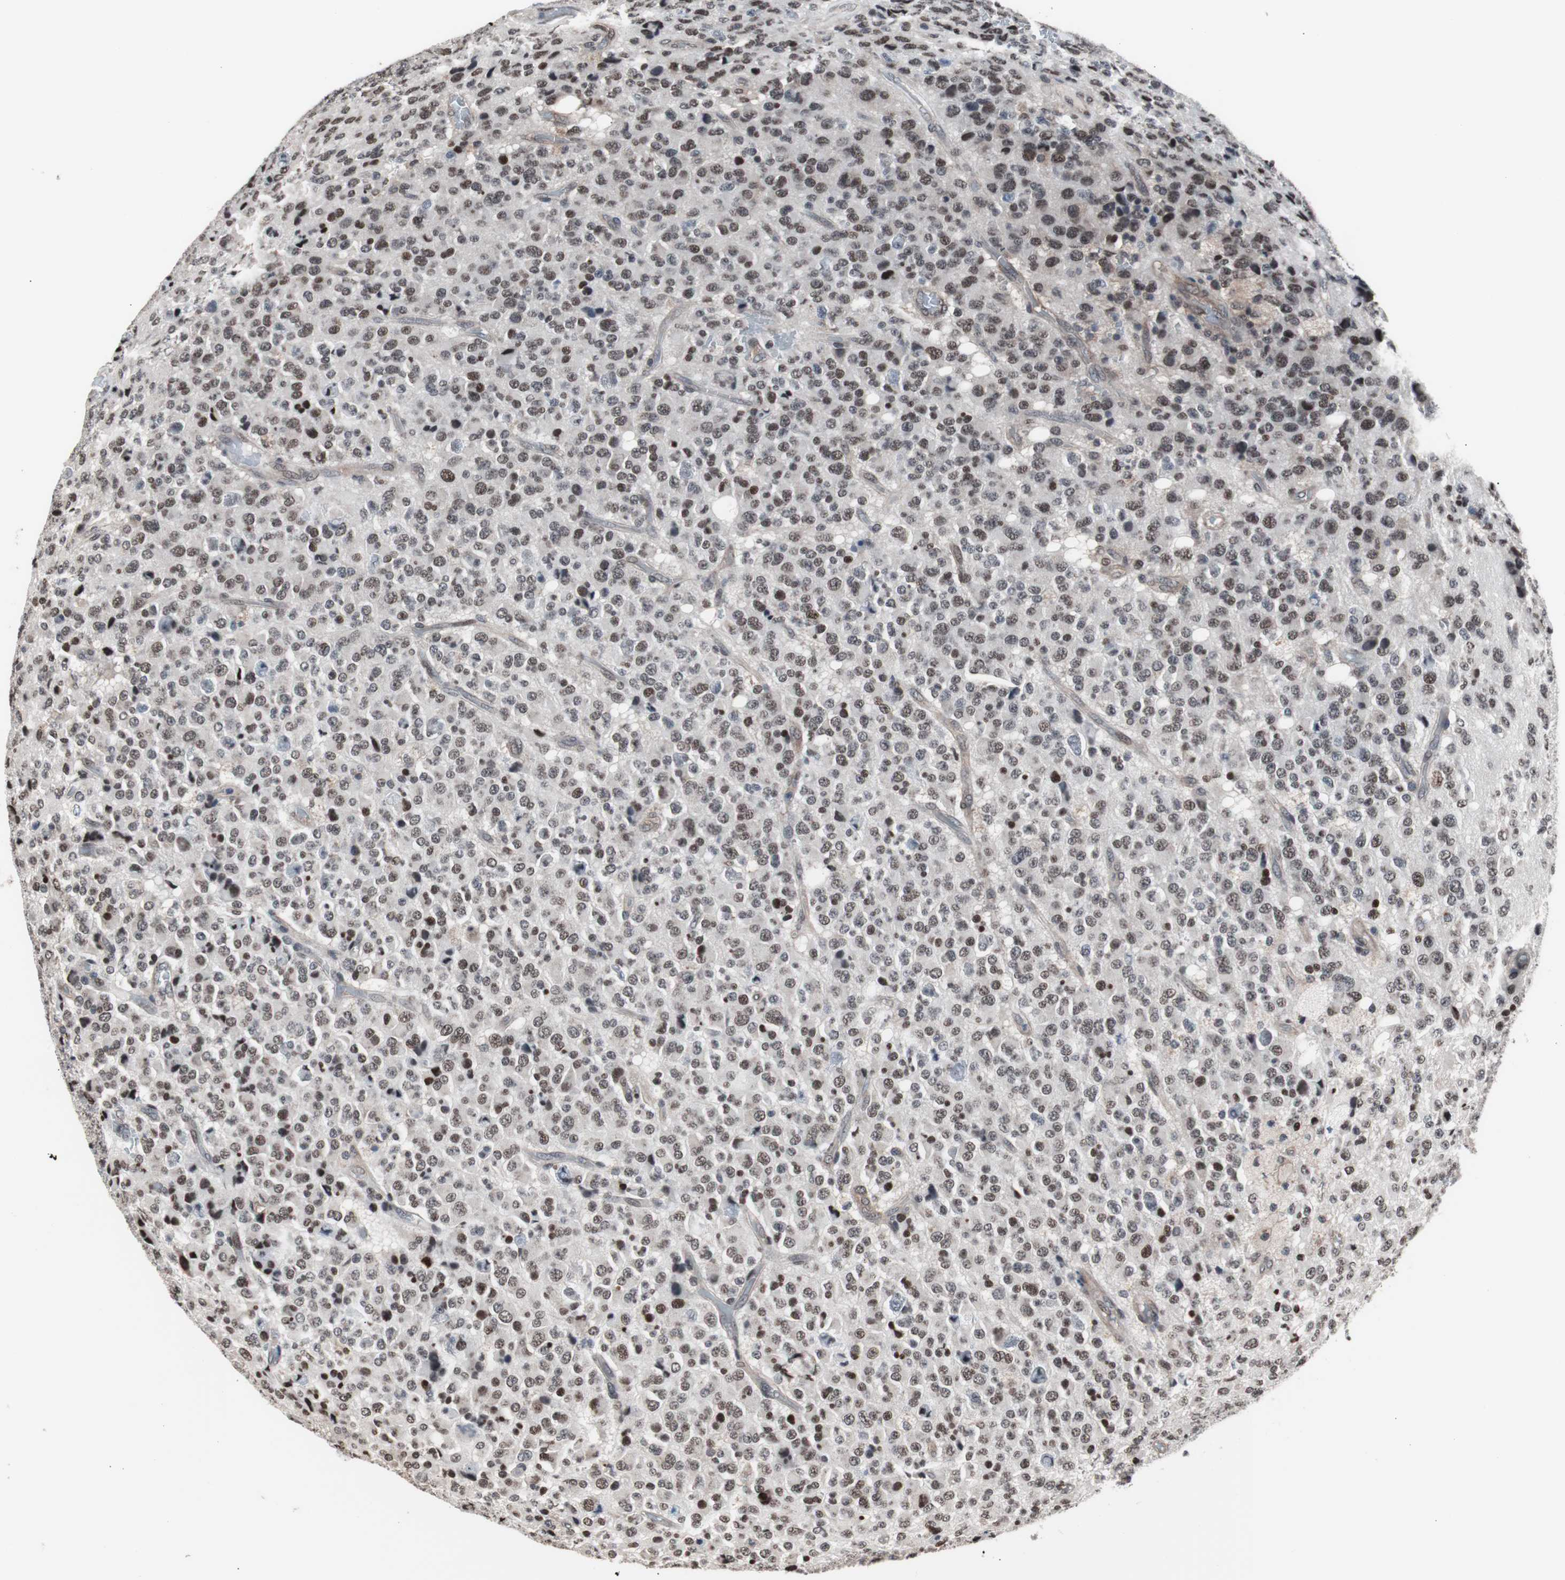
{"staining": {"intensity": "moderate", "quantity": "25%-75%", "location": "nuclear"}, "tissue": "glioma", "cell_type": "Tumor cells", "image_type": "cancer", "snomed": [{"axis": "morphology", "description": "Glioma, malignant, High grade"}, {"axis": "topography", "description": "pancreas cauda"}], "caption": "Moderate nuclear protein positivity is seen in approximately 25%-75% of tumor cells in malignant glioma (high-grade). (IHC, brightfield microscopy, high magnification).", "gene": "POGZ", "patient": {"sex": "male", "age": 60}}